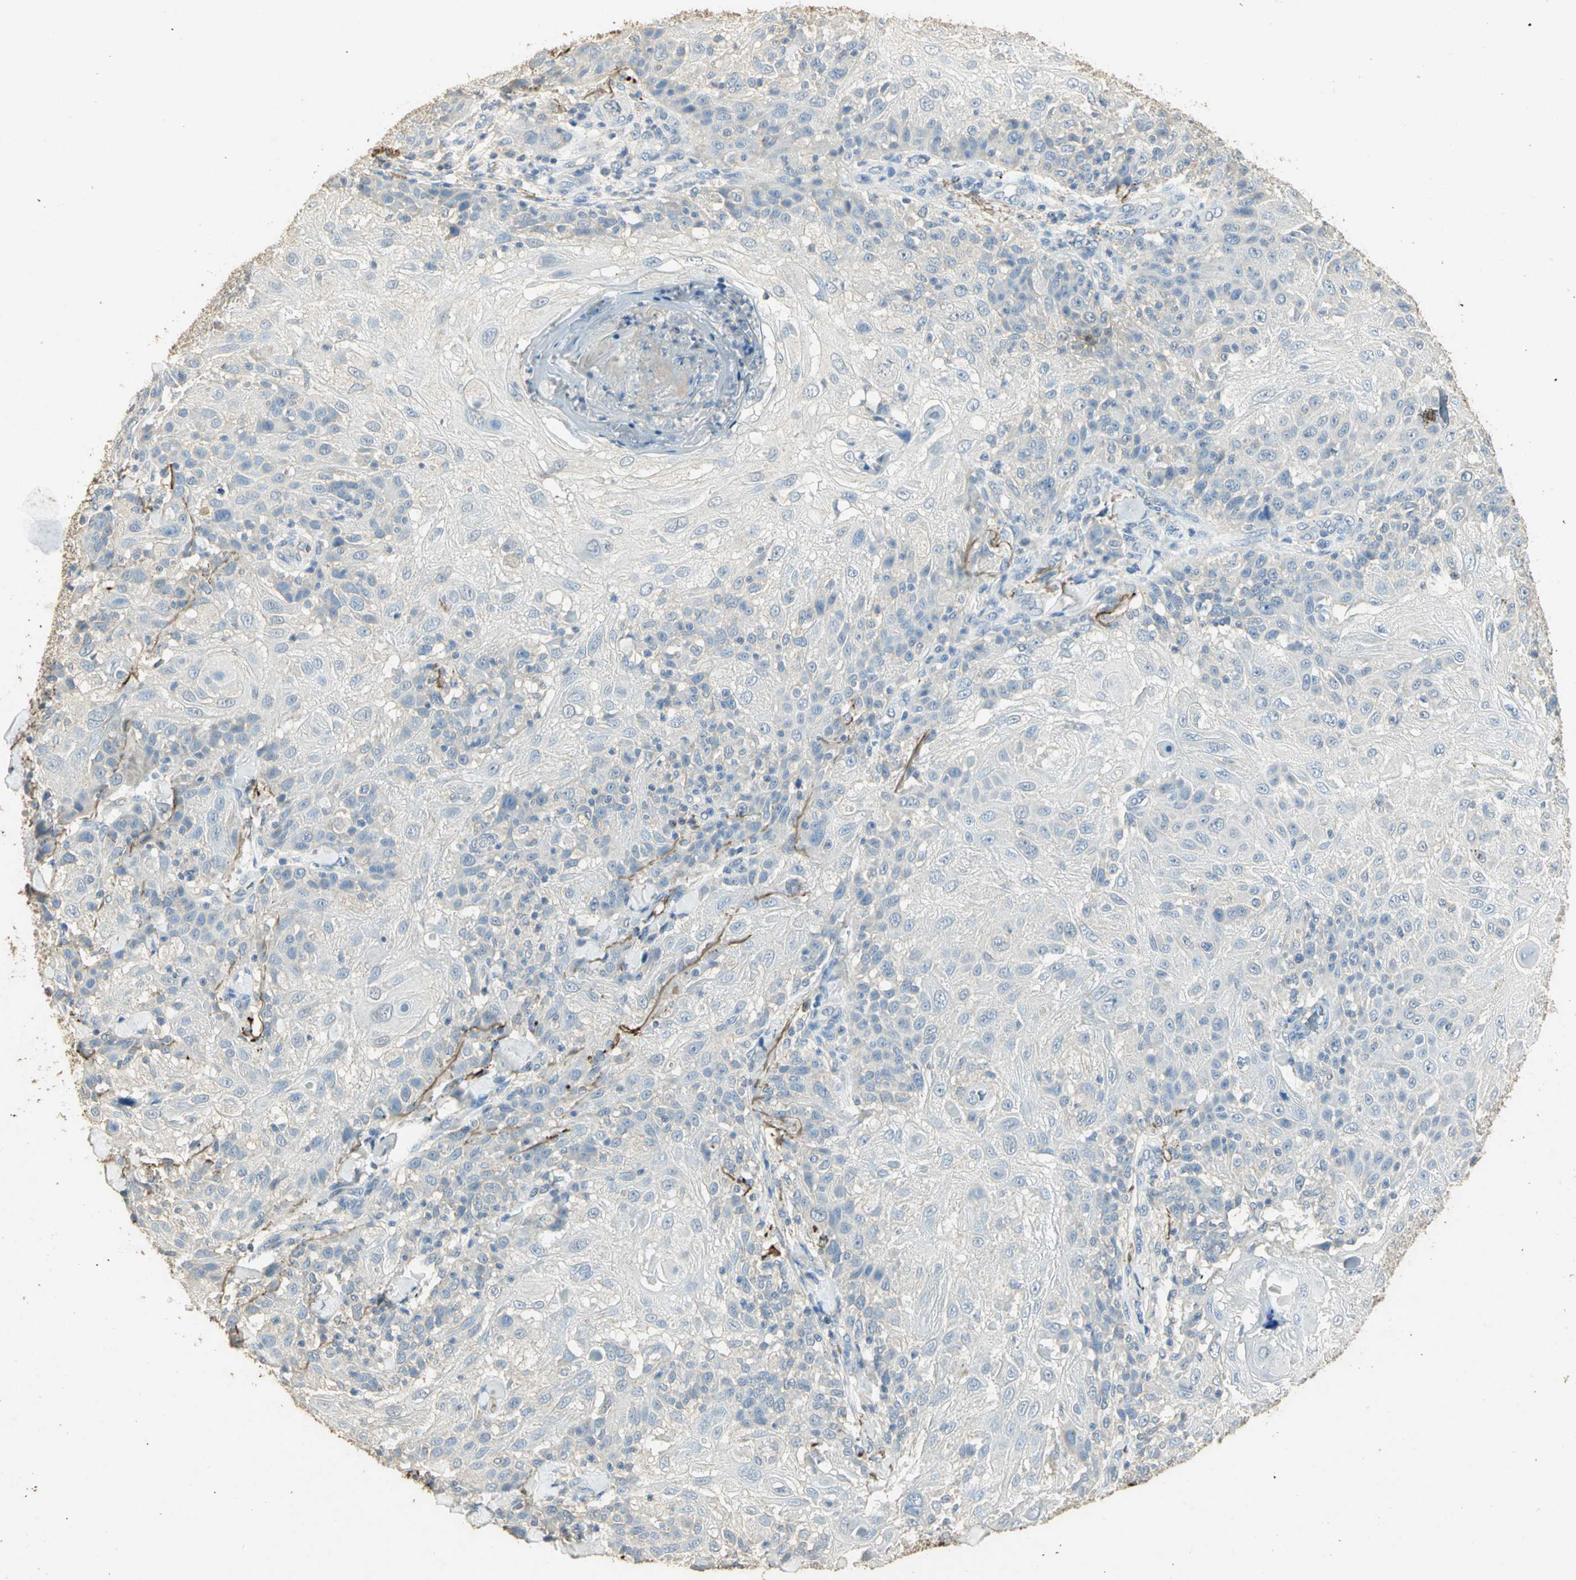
{"staining": {"intensity": "negative", "quantity": "none", "location": "none"}, "tissue": "skin cancer", "cell_type": "Tumor cells", "image_type": "cancer", "snomed": [{"axis": "morphology", "description": "Normal tissue, NOS"}, {"axis": "morphology", "description": "Squamous cell carcinoma, NOS"}, {"axis": "topography", "description": "Skin"}], "caption": "IHC photomicrograph of skin squamous cell carcinoma stained for a protein (brown), which shows no positivity in tumor cells.", "gene": "ASB9", "patient": {"sex": "female", "age": 83}}